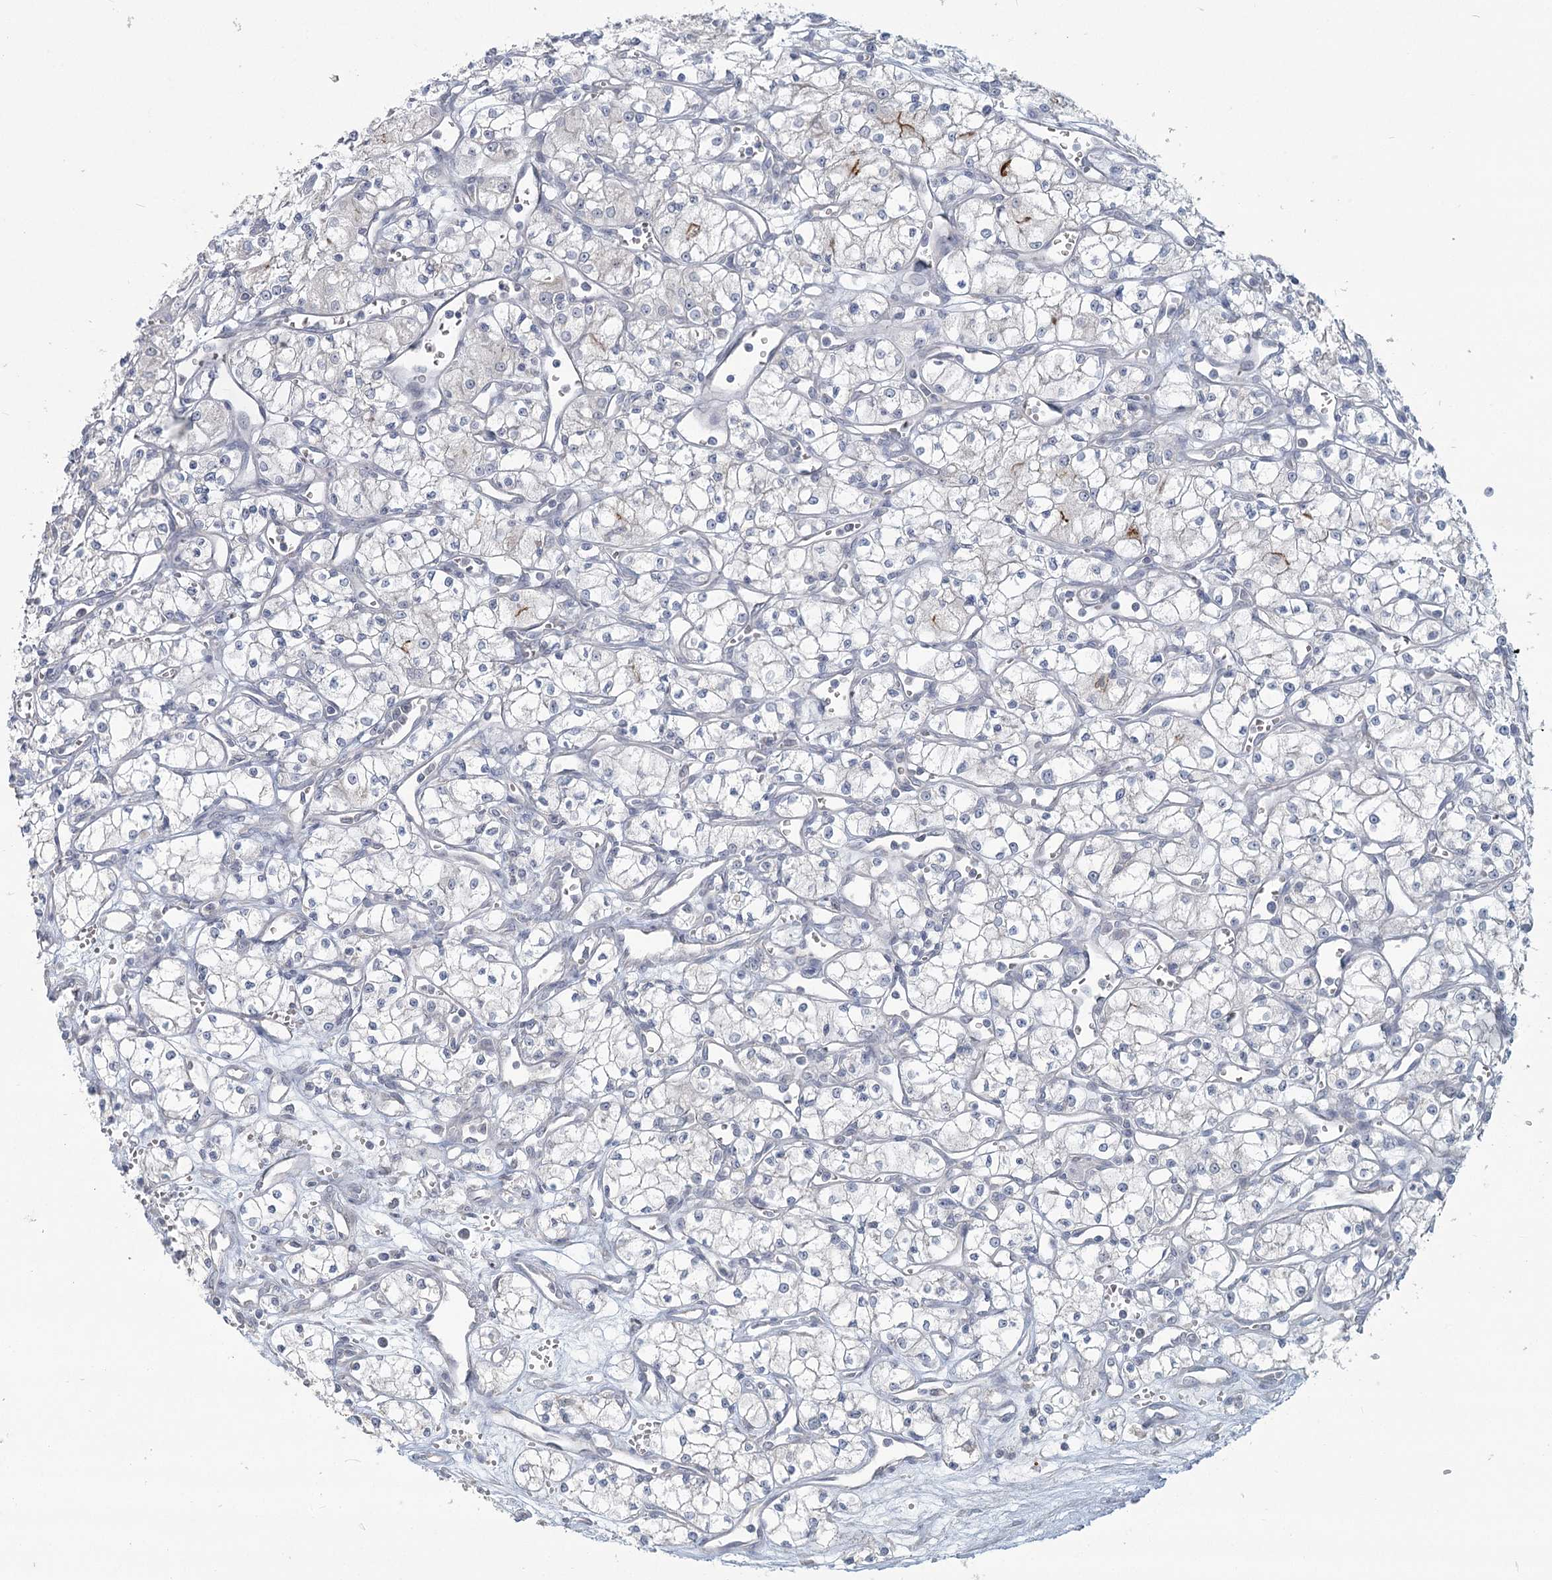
{"staining": {"intensity": "negative", "quantity": "none", "location": "none"}, "tissue": "renal cancer", "cell_type": "Tumor cells", "image_type": "cancer", "snomed": [{"axis": "morphology", "description": "Adenocarcinoma, NOS"}, {"axis": "topography", "description": "Kidney"}], "caption": "There is no significant positivity in tumor cells of renal cancer (adenocarcinoma).", "gene": "SLC9A3", "patient": {"sex": "male", "age": 59}}